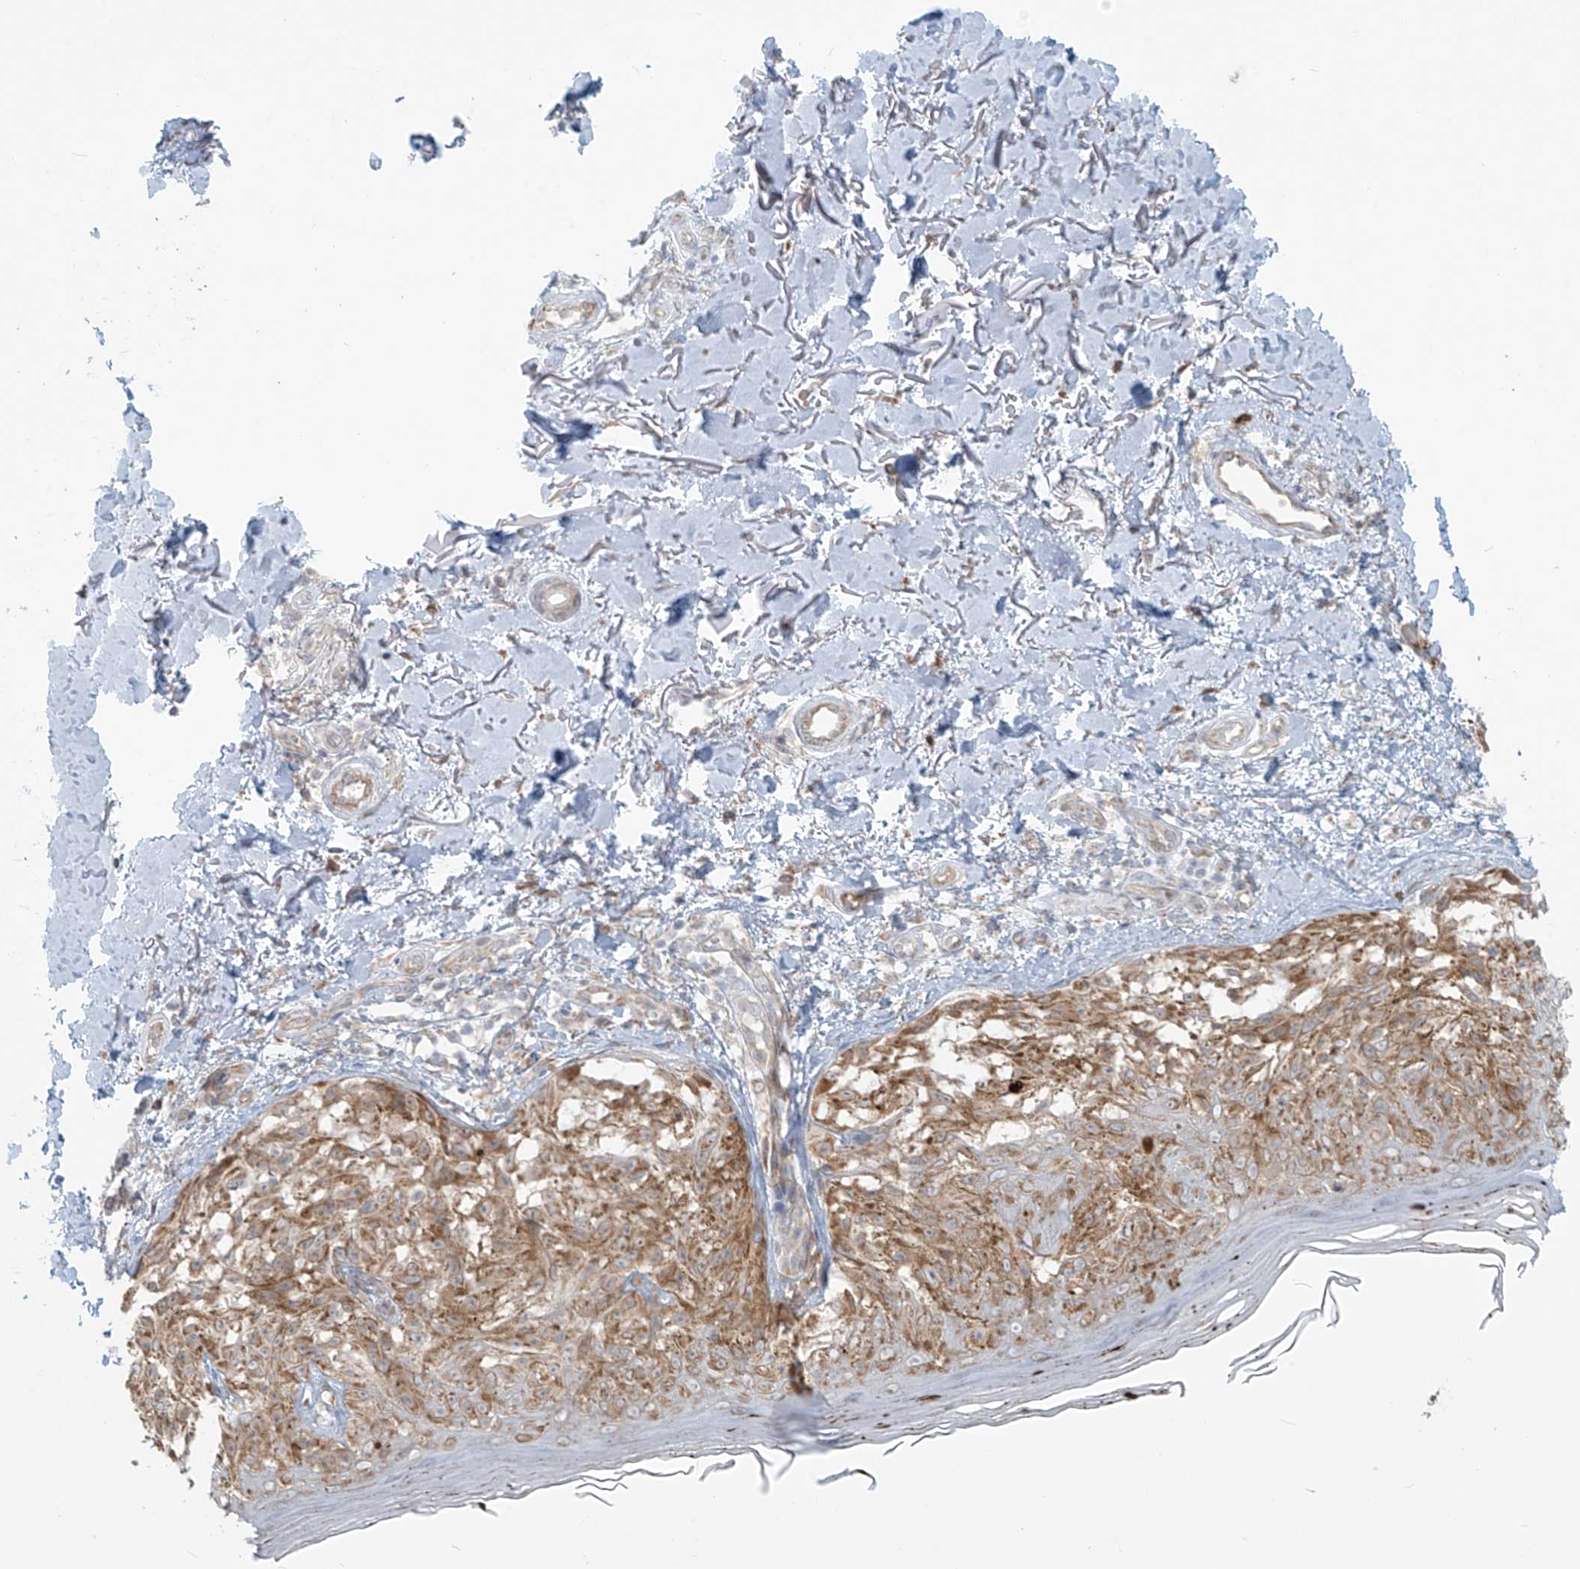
{"staining": {"intensity": "moderate", "quantity": ">75%", "location": "cytoplasmic/membranous"}, "tissue": "melanoma", "cell_type": "Tumor cells", "image_type": "cancer", "snomed": [{"axis": "morphology", "description": "Malignant melanoma, NOS"}, {"axis": "topography", "description": "Skin"}], "caption": "Brown immunohistochemical staining in malignant melanoma demonstrates moderate cytoplasmic/membranous staining in about >75% of tumor cells. The protein of interest is stained brown, and the nuclei are stained in blue (DAB IHC with brightfield microscopy, high magnification).", "gene": "KATNIP", "patient": {"sex": "female", "age": 50}}